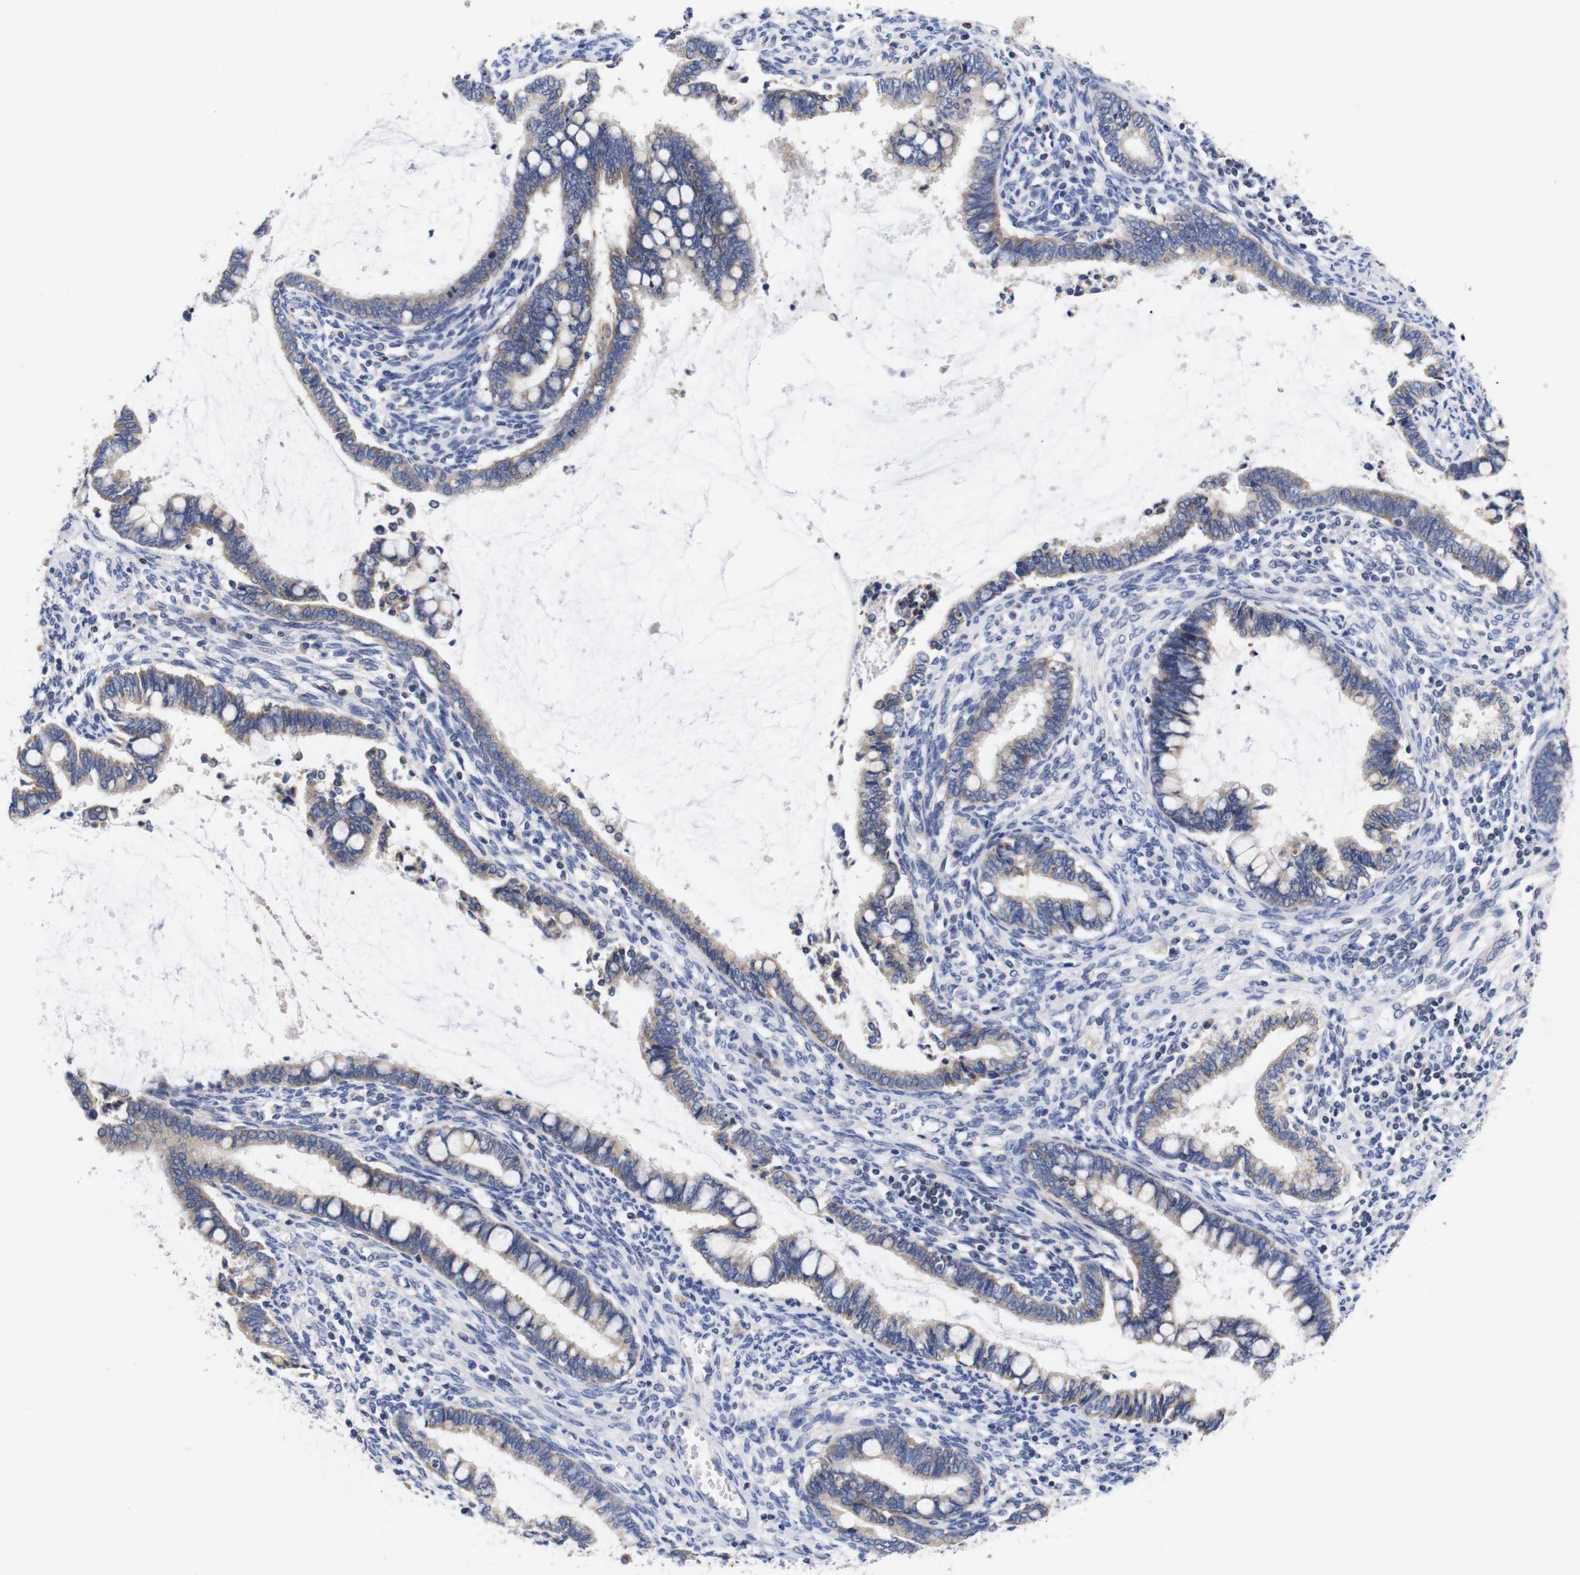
{"staining": {"intensity": "weak", "quantity": "25%-75%", "location": "cytoplasmic/membranous"}, "tissue": "cervical cancer", "cell_type": "Tumor cells", "image_type": "cancer", "snomed": [{"axis": "morphology", "description": "Adenocarcinoma, NOS"}, {"axis": "topography", "description": "Cervix"}], "caption": "The immunohistochemical stain shows weak cytoplasmic/membranous expression in tumor cells of adenocarcinoma (cervical) tissue.", "gene": "OPN3", "patient": {"sex": "female", "age": 44}}